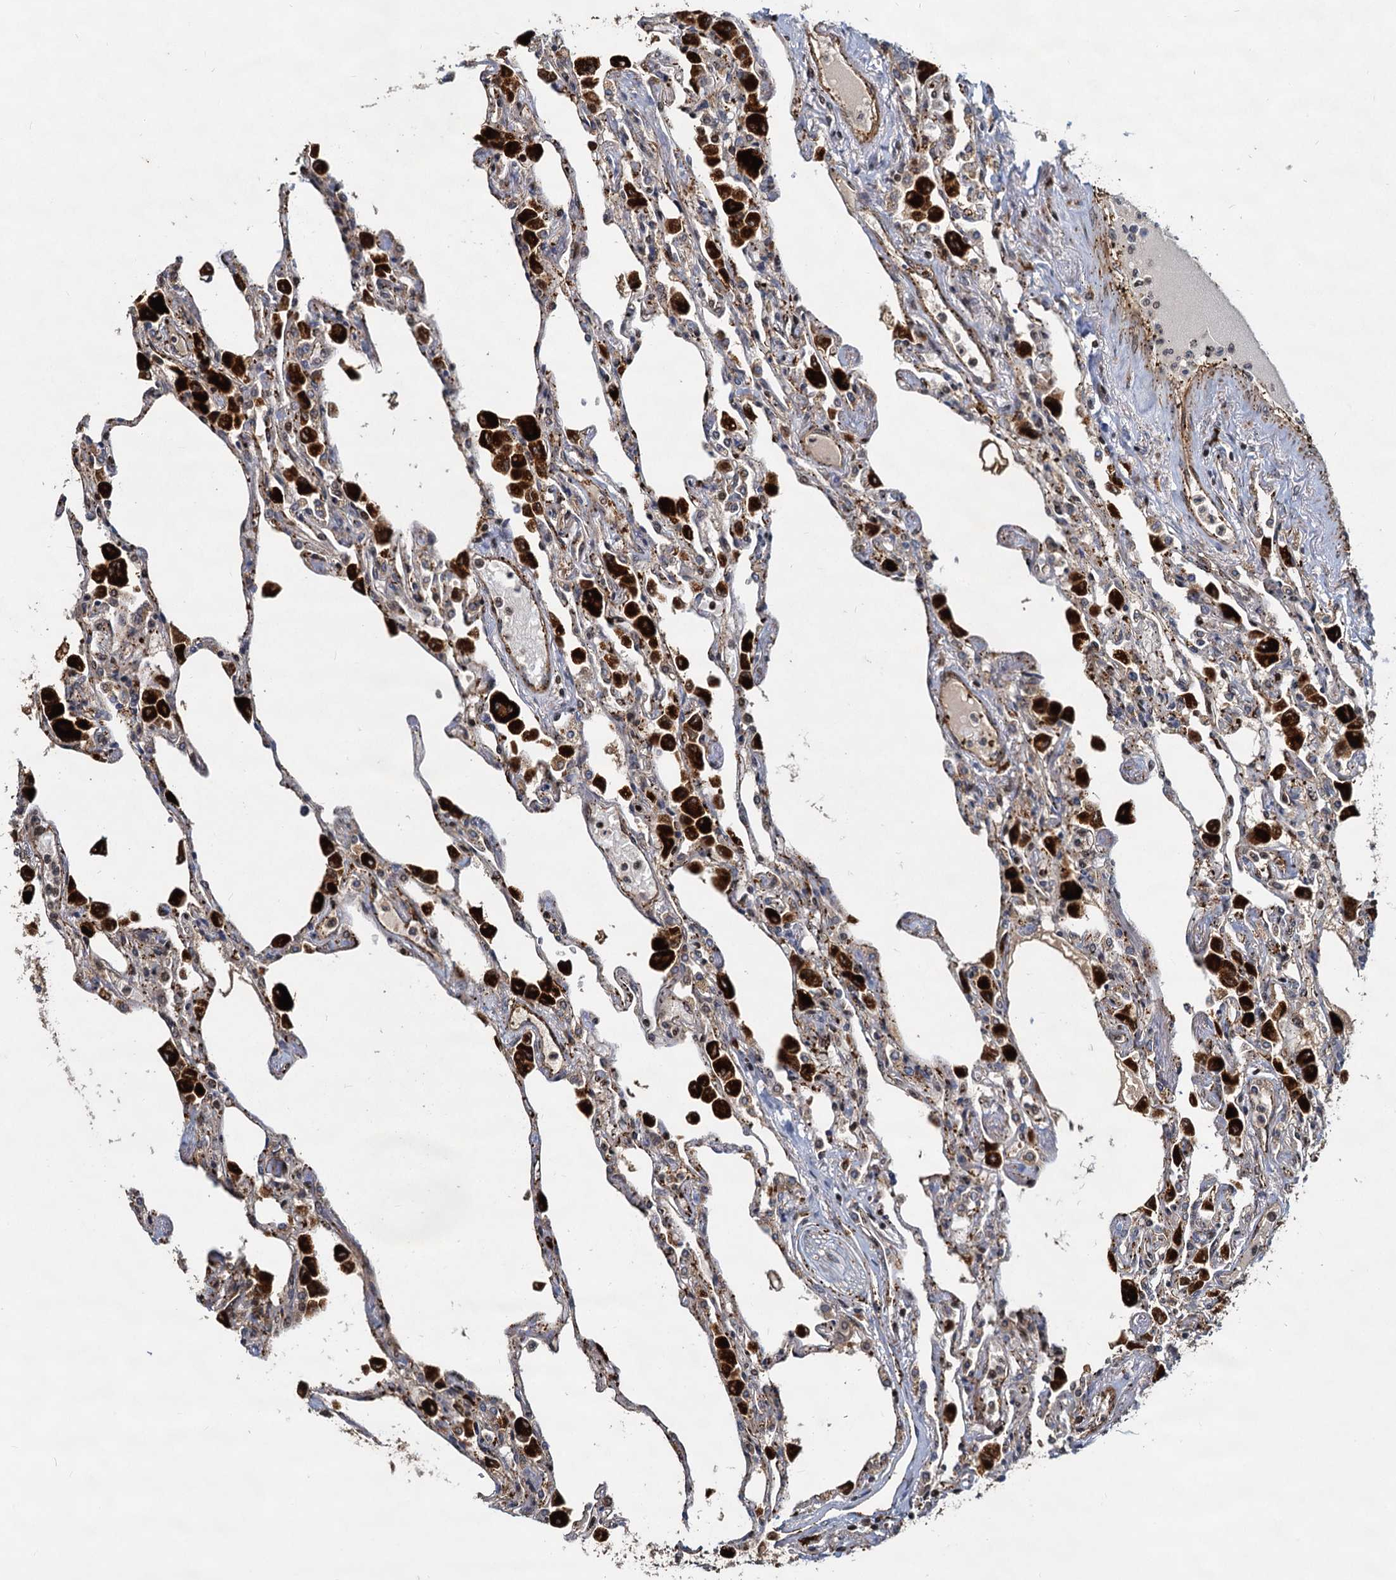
{"staining": {"intensity": "moderate", "quantity": "<25%", "location": "cytoplasmic/membranous"}, "tissue": "lung", "cell_type": "Alveolar cells", "image_type": "normal", "snomed": [{"axis": "morphology", "description": "Normal tissue, NOS"}, {"axis": "topography", "description": "Bronchus"}, {"axis": "topography", "description": "Lung"}], "caption": "Immunohistochemical staining of benign lung displays moderate cytoplasmic/membranous protein positivity in about <25% of alveolar cells. The staining was performed using DAB to visualize the protein expression in brown, while the nuclei were stained in blue with hematoxylin (Magnification: 20x).", "gene": "TRIM23", "patient": {"sex": "female", "age": 49}}